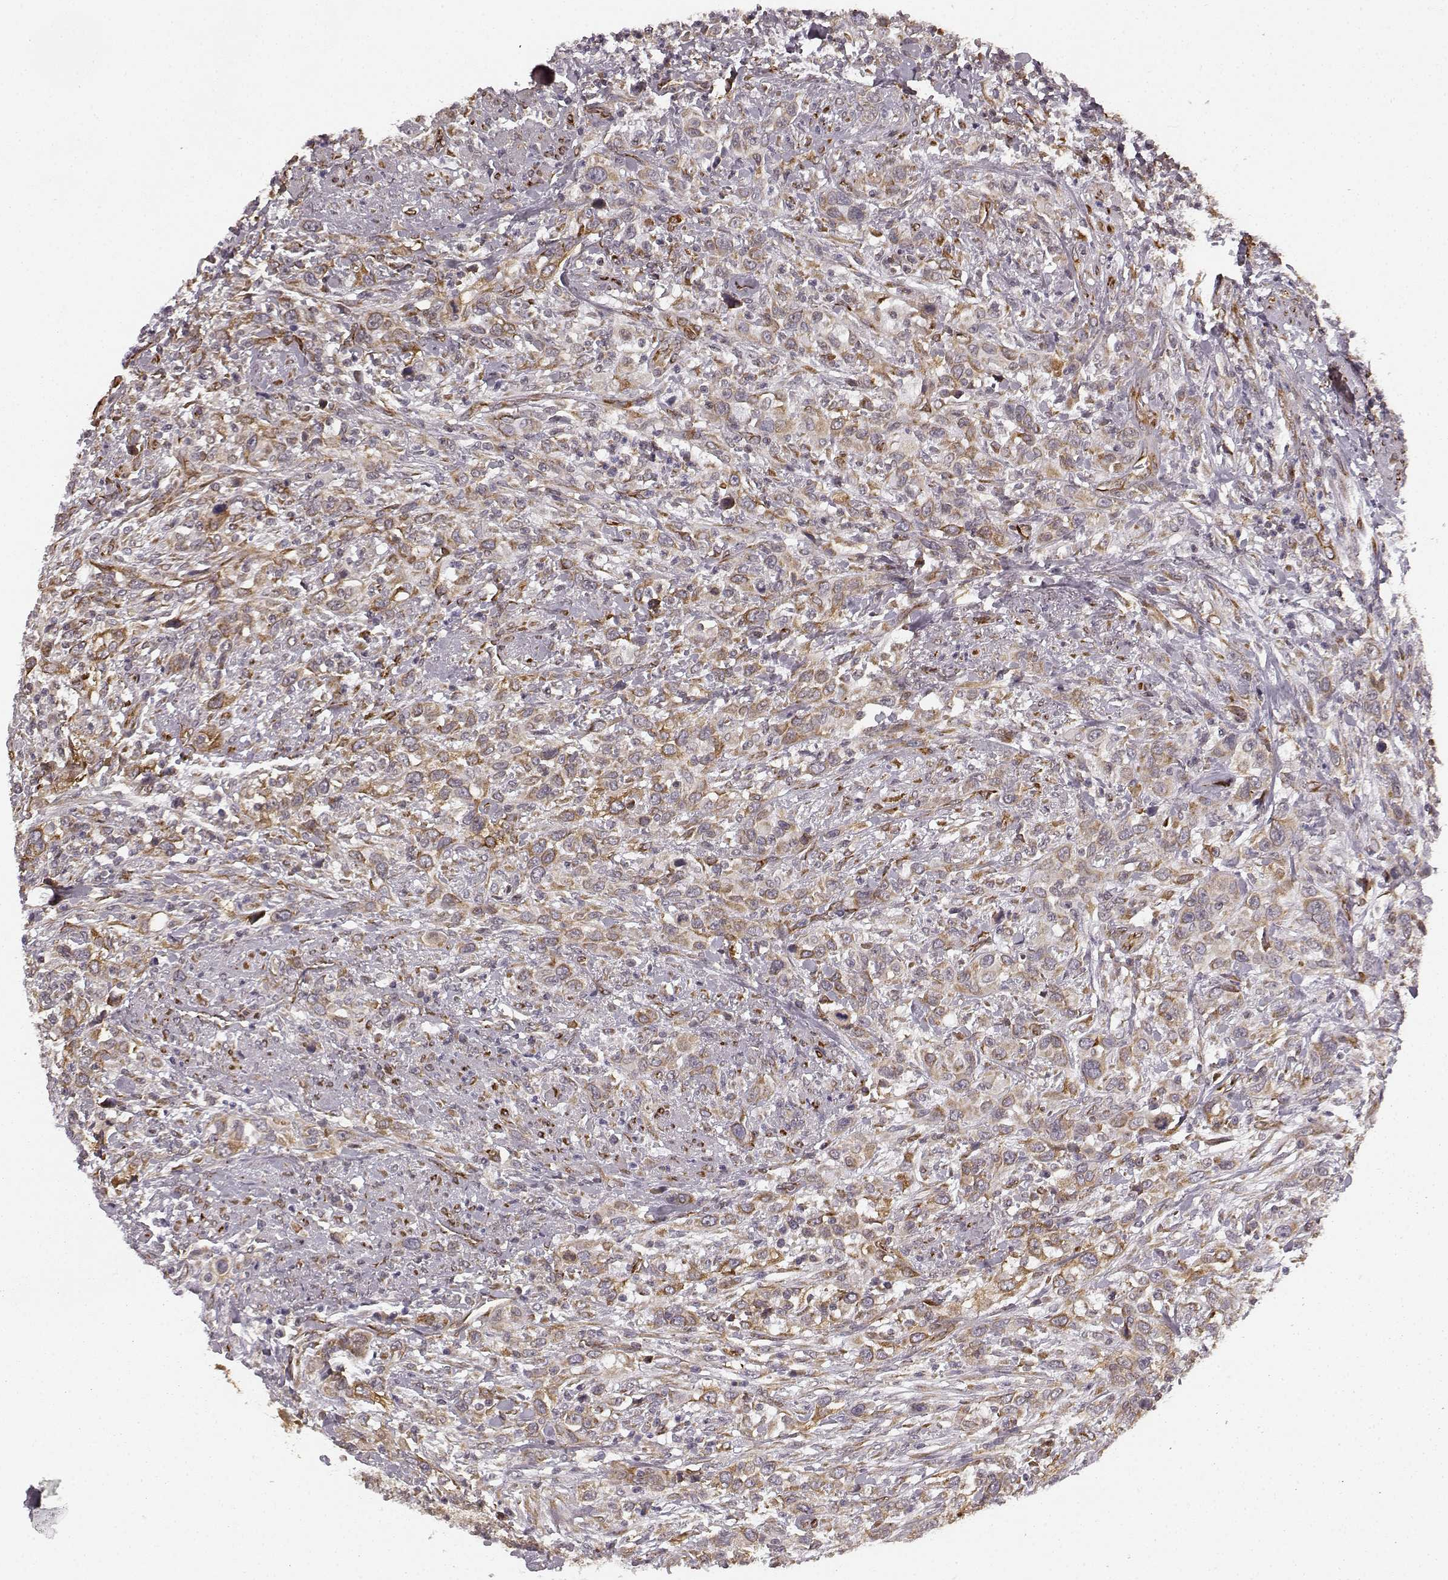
{"staining": {"intensity": "weak", "quantity": ">75%", "location": "cytoplasmic/membranous"}, "tissue": "urothelial cancer", "cell_type": "Tumor cells", "image_type": "cancer", "snomed": [{"axis": "morphology", "description": "Urothelial carcinoma, NOS"}, {"axis": "morphology", "description": "Urothelial carcinoma, High grade"}, {"axis": "topography", "description": "Urinary bladder"}], "caption": "Protein analysis of urothelial cancer tissue shows weak cytoplasmic/membranous positivity in approximately >75% of tumor cells.", "gene": "TMEM14A", "patient": {"sex": "female", "age": 64}}